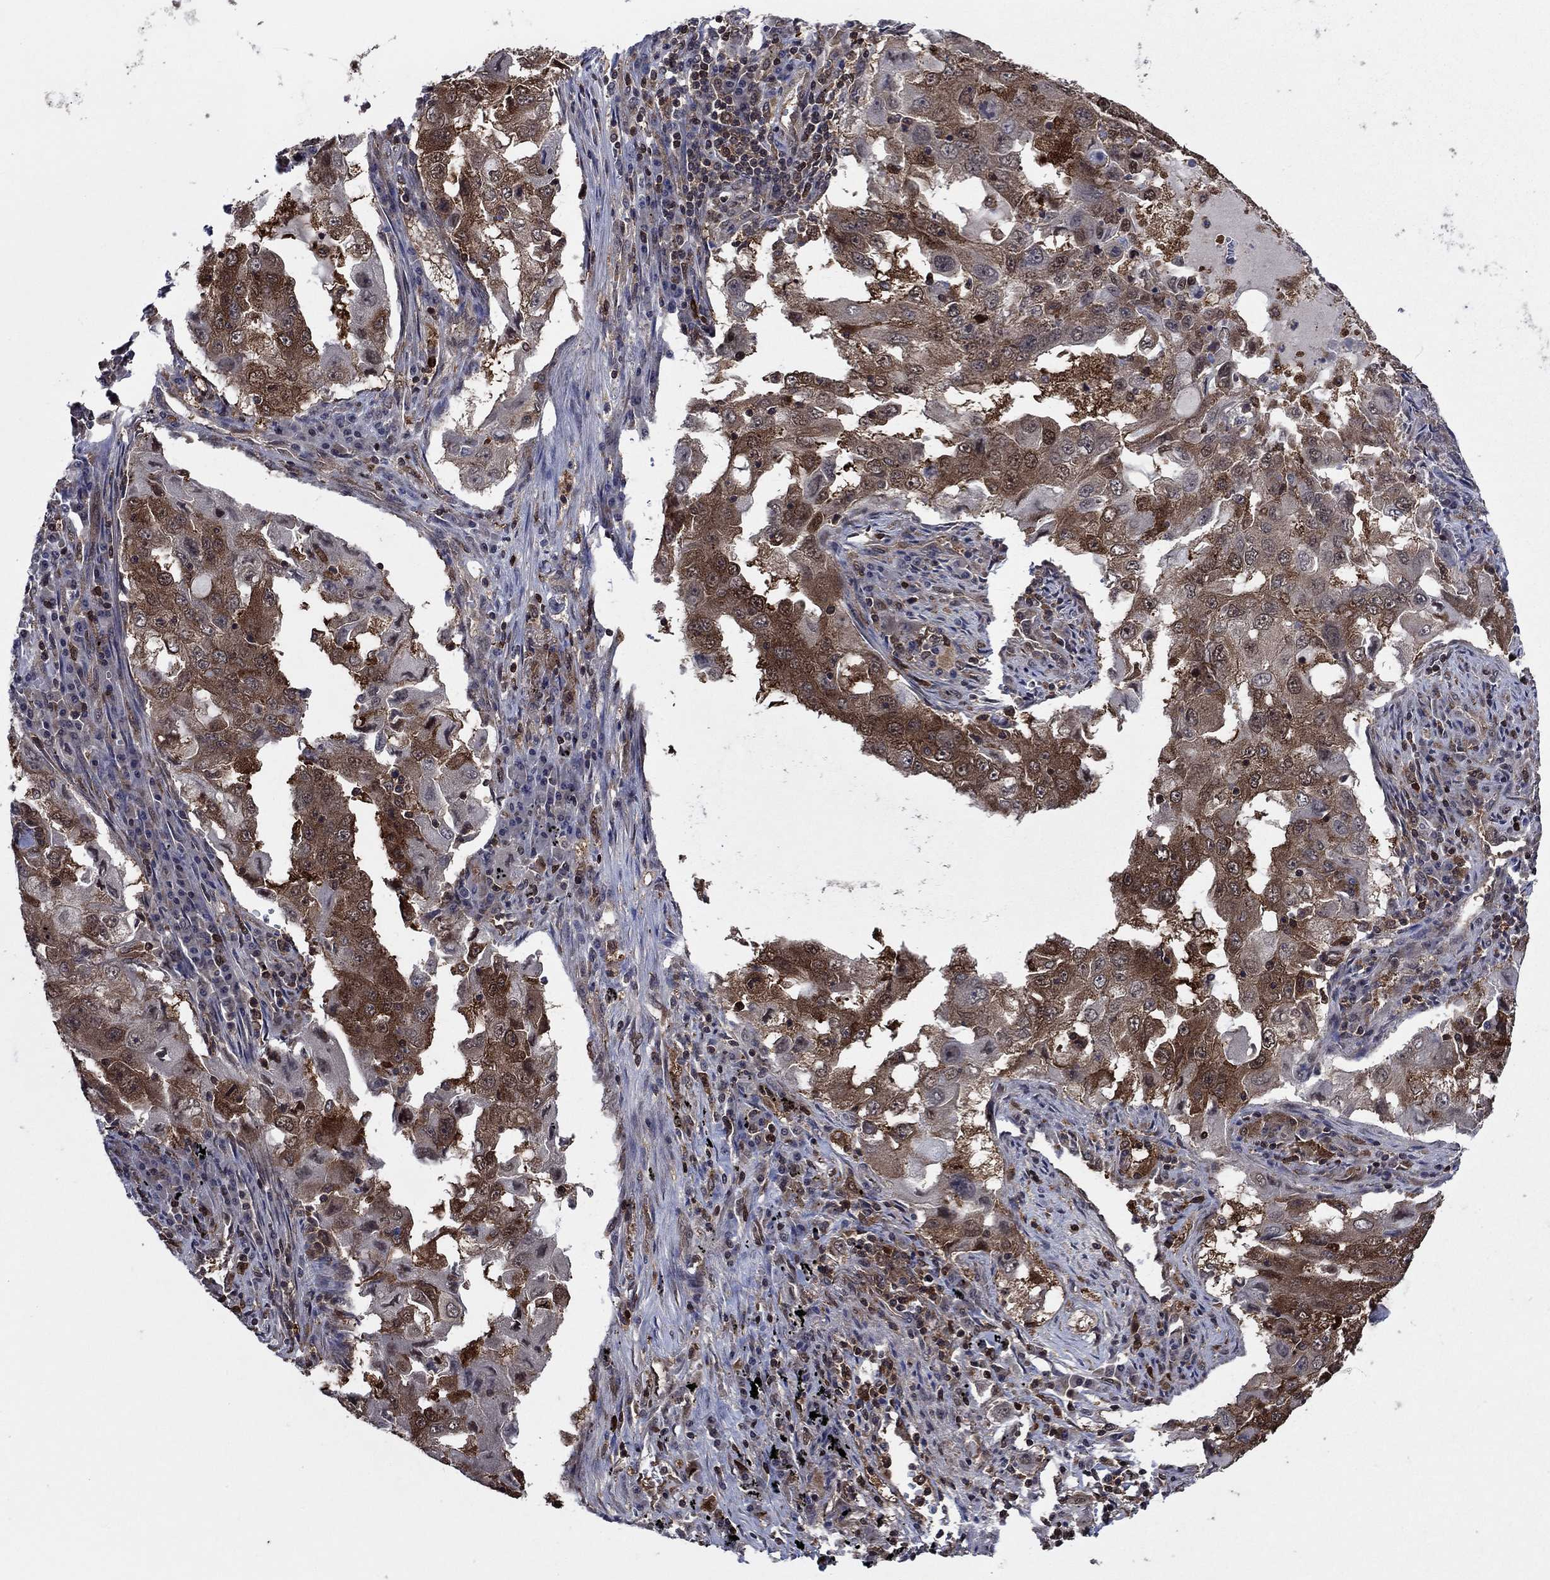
{"staining": {"intensity": "strong", "quantity": "25%-75%", "location": "cytoplasmic/membranous"}, "tissue": "lung cancer", "cell_type": "Tumor cells", "image_type": "cancer", "snomed": [{"axis": "morphology", "description": "Adenocarcinoma, NOS"}, {"axis": "topography", "description": "Lung"}], "caption": "An IHC photomicrograph of neoplastic tissue is shown. Protein staining in brown labels strong cytoplasmic/membranous positivity in lung cancer (adenocarcinoma) within tumor cells.", "gene": "CACYBP", "patient": {"sex": "female", "age": 61}}